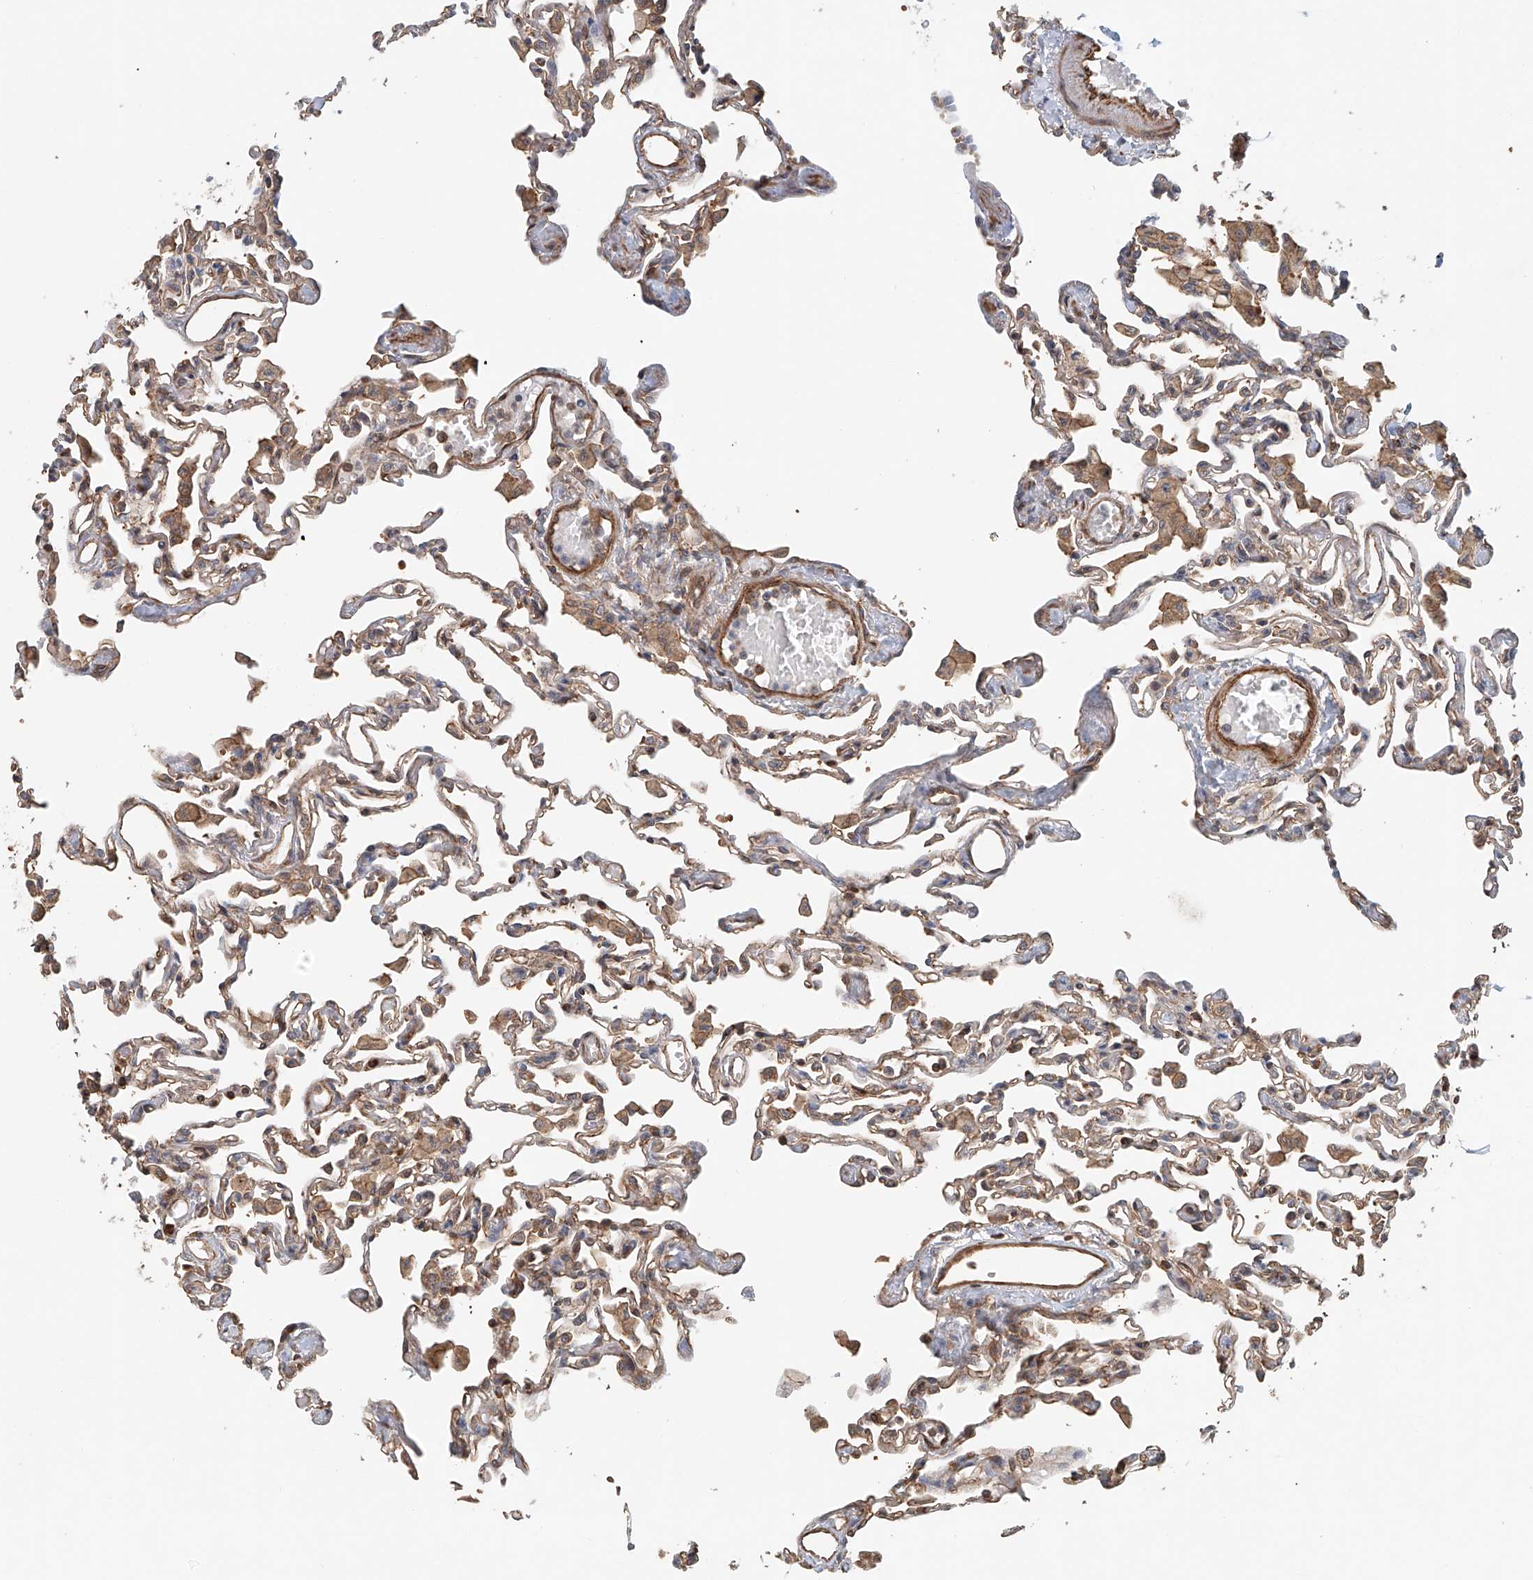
{"staining": {"intensity": "weak", "quantity": "25%-75%", "location": "cytoplasmic/membranous"}, "tissue": "lung", "cell_type": "Alveolar cells", "image_type": "normal", "snomed": [{"axis": "morphology", "description": "Normal tissue, NOS"}, {"axis": "topography", "description": "Bronchus"}, {"axis": "topography", "description": "Lung"}], "caption": "Immunohistochemistry (IHC) photomicrograph of unremarkable lung: human lung stained using immunohistochemistry (IHC) exhibits low levels of weak protein expression localized specifically in the cytoplasmic/membranous of alveolar cells, appearing as a cytoplasmic/membranous brown color.", "gene": "FRYL", "patient": {"sex": "female", "age": 49}}